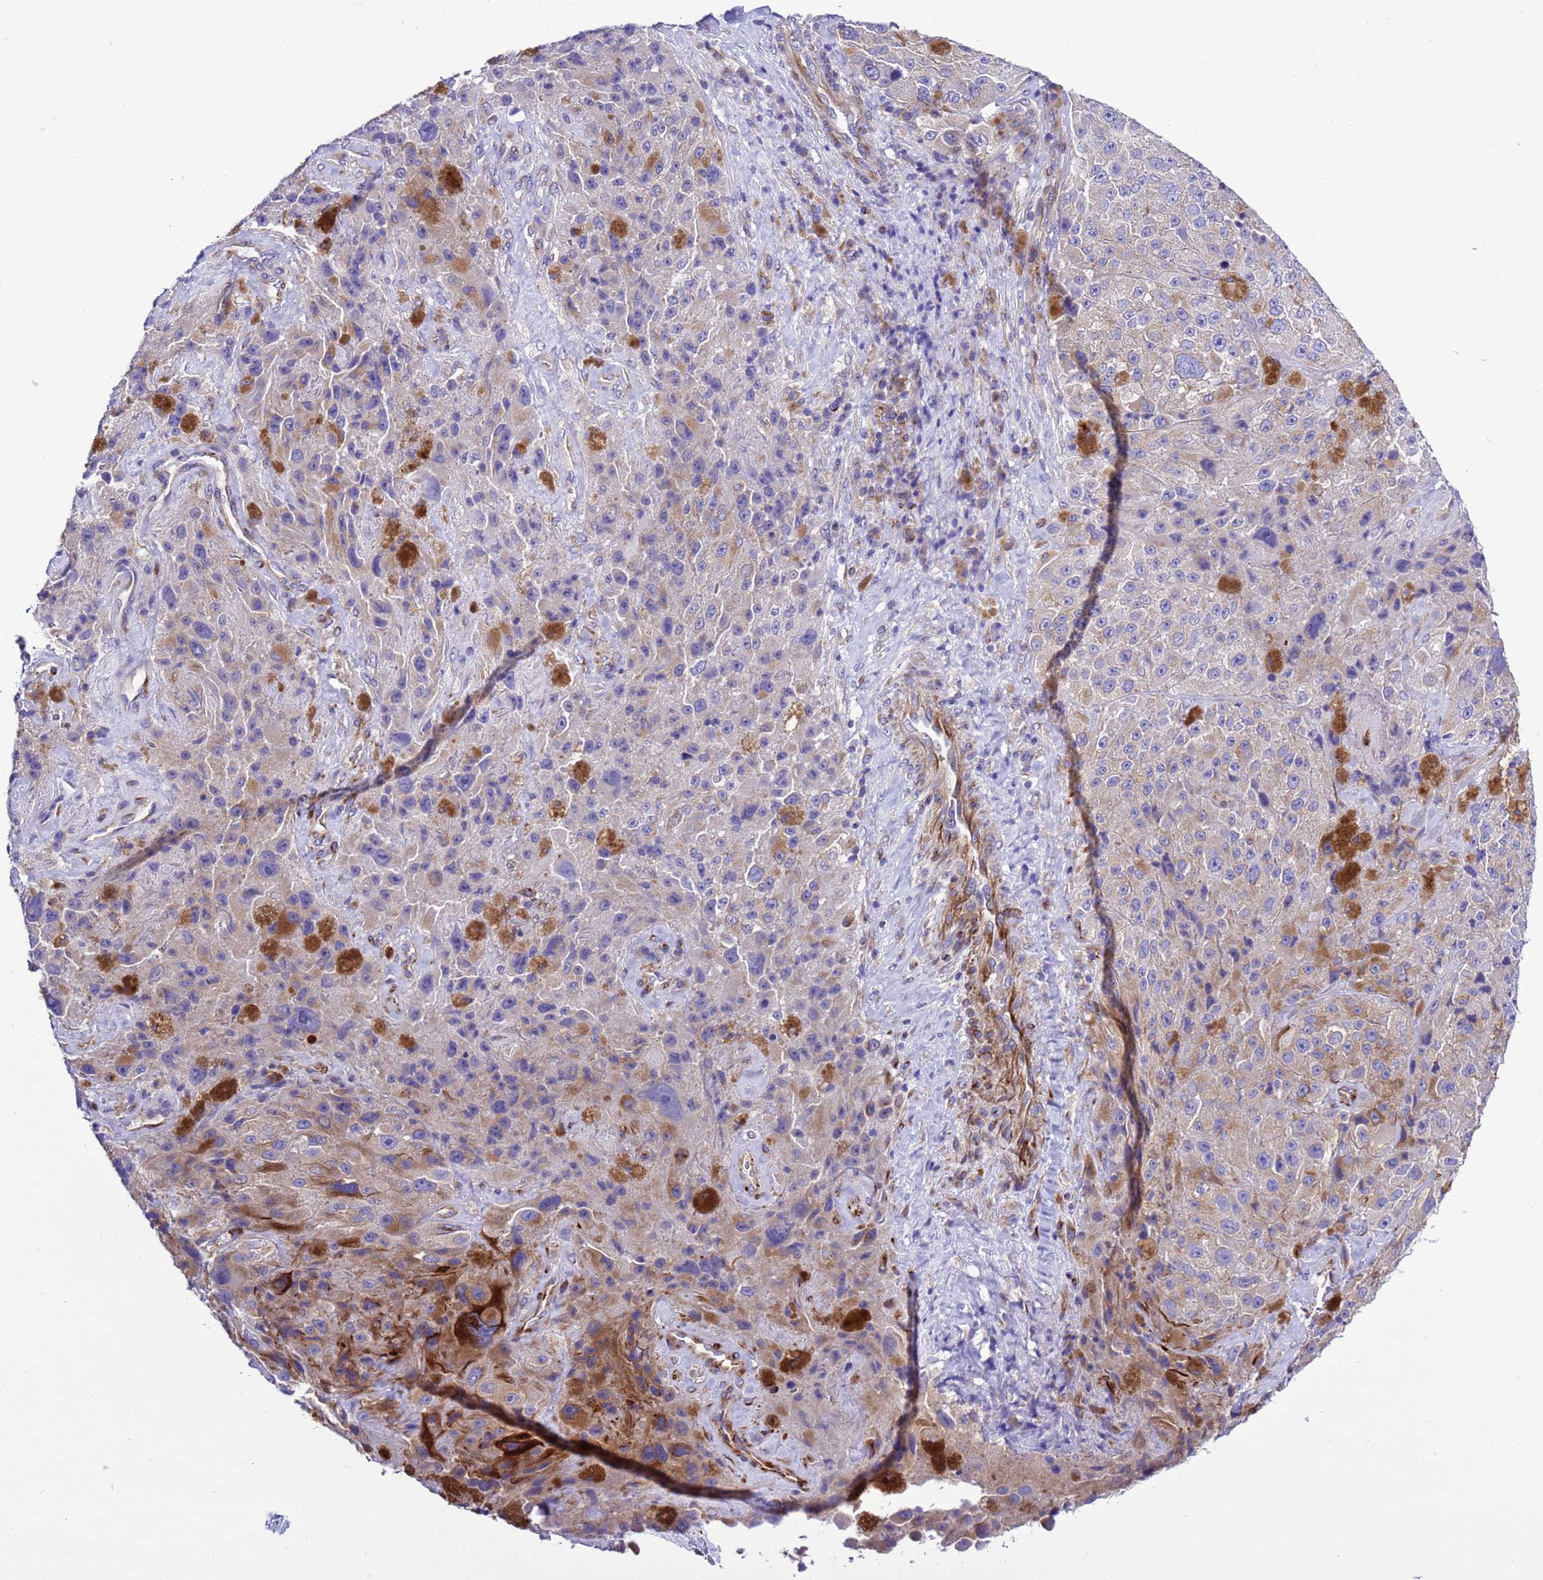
{"staining": {"intensity": "weak", "quantity": "<25%", "location": "cytoplasmic/membranous"}, "tissue": "melanoma", "cell_type": "Tumor cells", "image_type": "cancer", "snomed": [{"axis": "morphology", "description": "Malignant melanoma, Metastatic site"}, {"axis": "topography", "description": "Lymph node"}], "caption": "Melanoma was stained to show a protein in brown. There is no significant positivity in tumor cells.", "gene": "KICS2", "patient": {"sex": "male", "age": 62}}